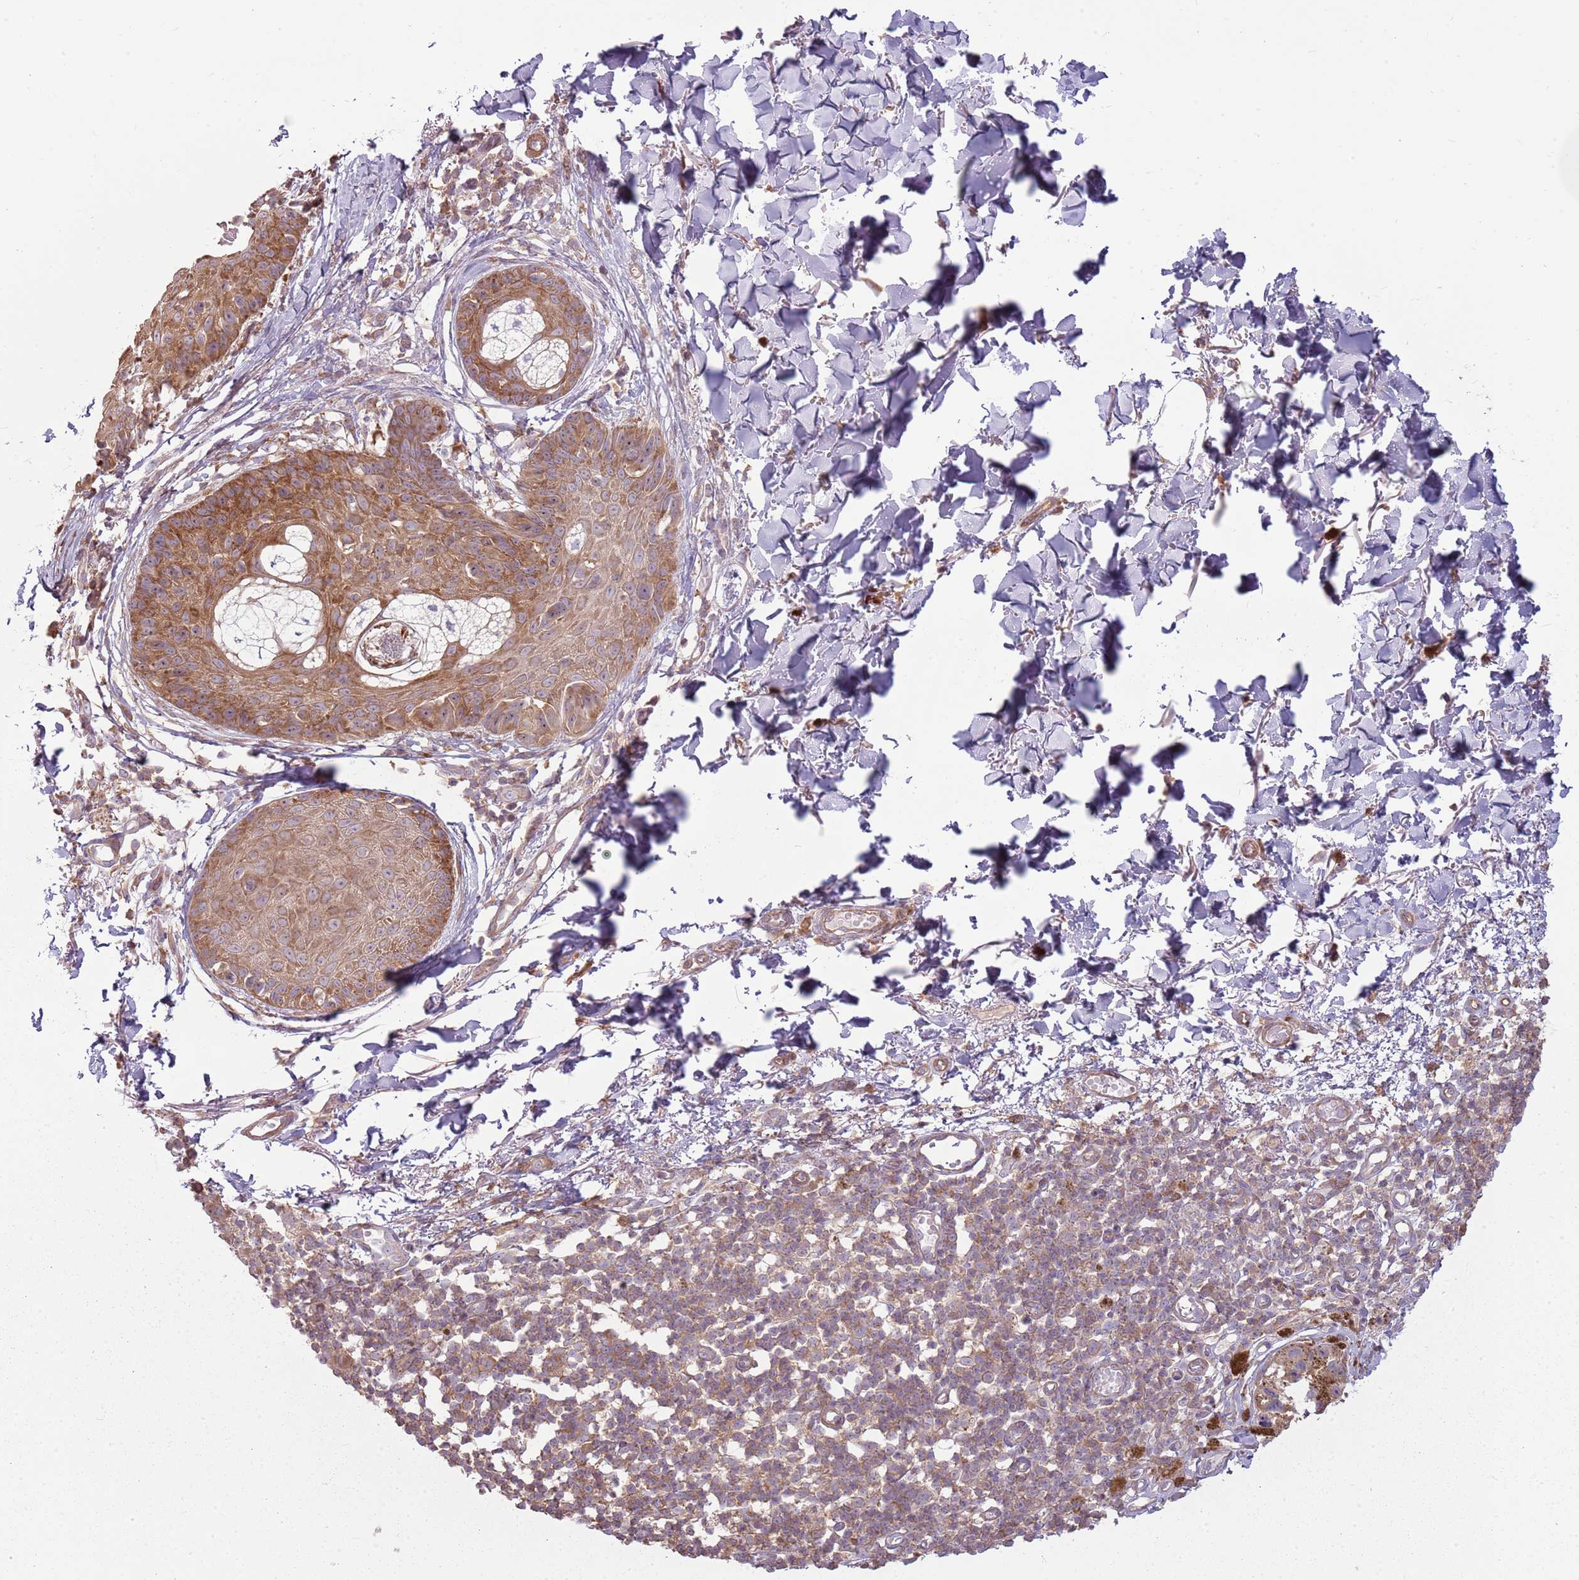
{"staining": {"intensity": "moderate", "quantity": ">75%", "location": "cytoplasmic/membranous"}, "tissue": "melanoma", "cell_type": "Tumor cells", "image_type": "cancer", "snomed": [{"axis": "morphology", "description": "Malignant melanoma, NOS"}, {"axis": "topography", "description": "Skin"}], "caption": "Protein staining of malignant melanoma tissue reveals moderate cytoplasmic/membranous positivity in about >75% of tumor cells.", "gene": "RPL21", "patient": {"sex": "male", "age": 73}}